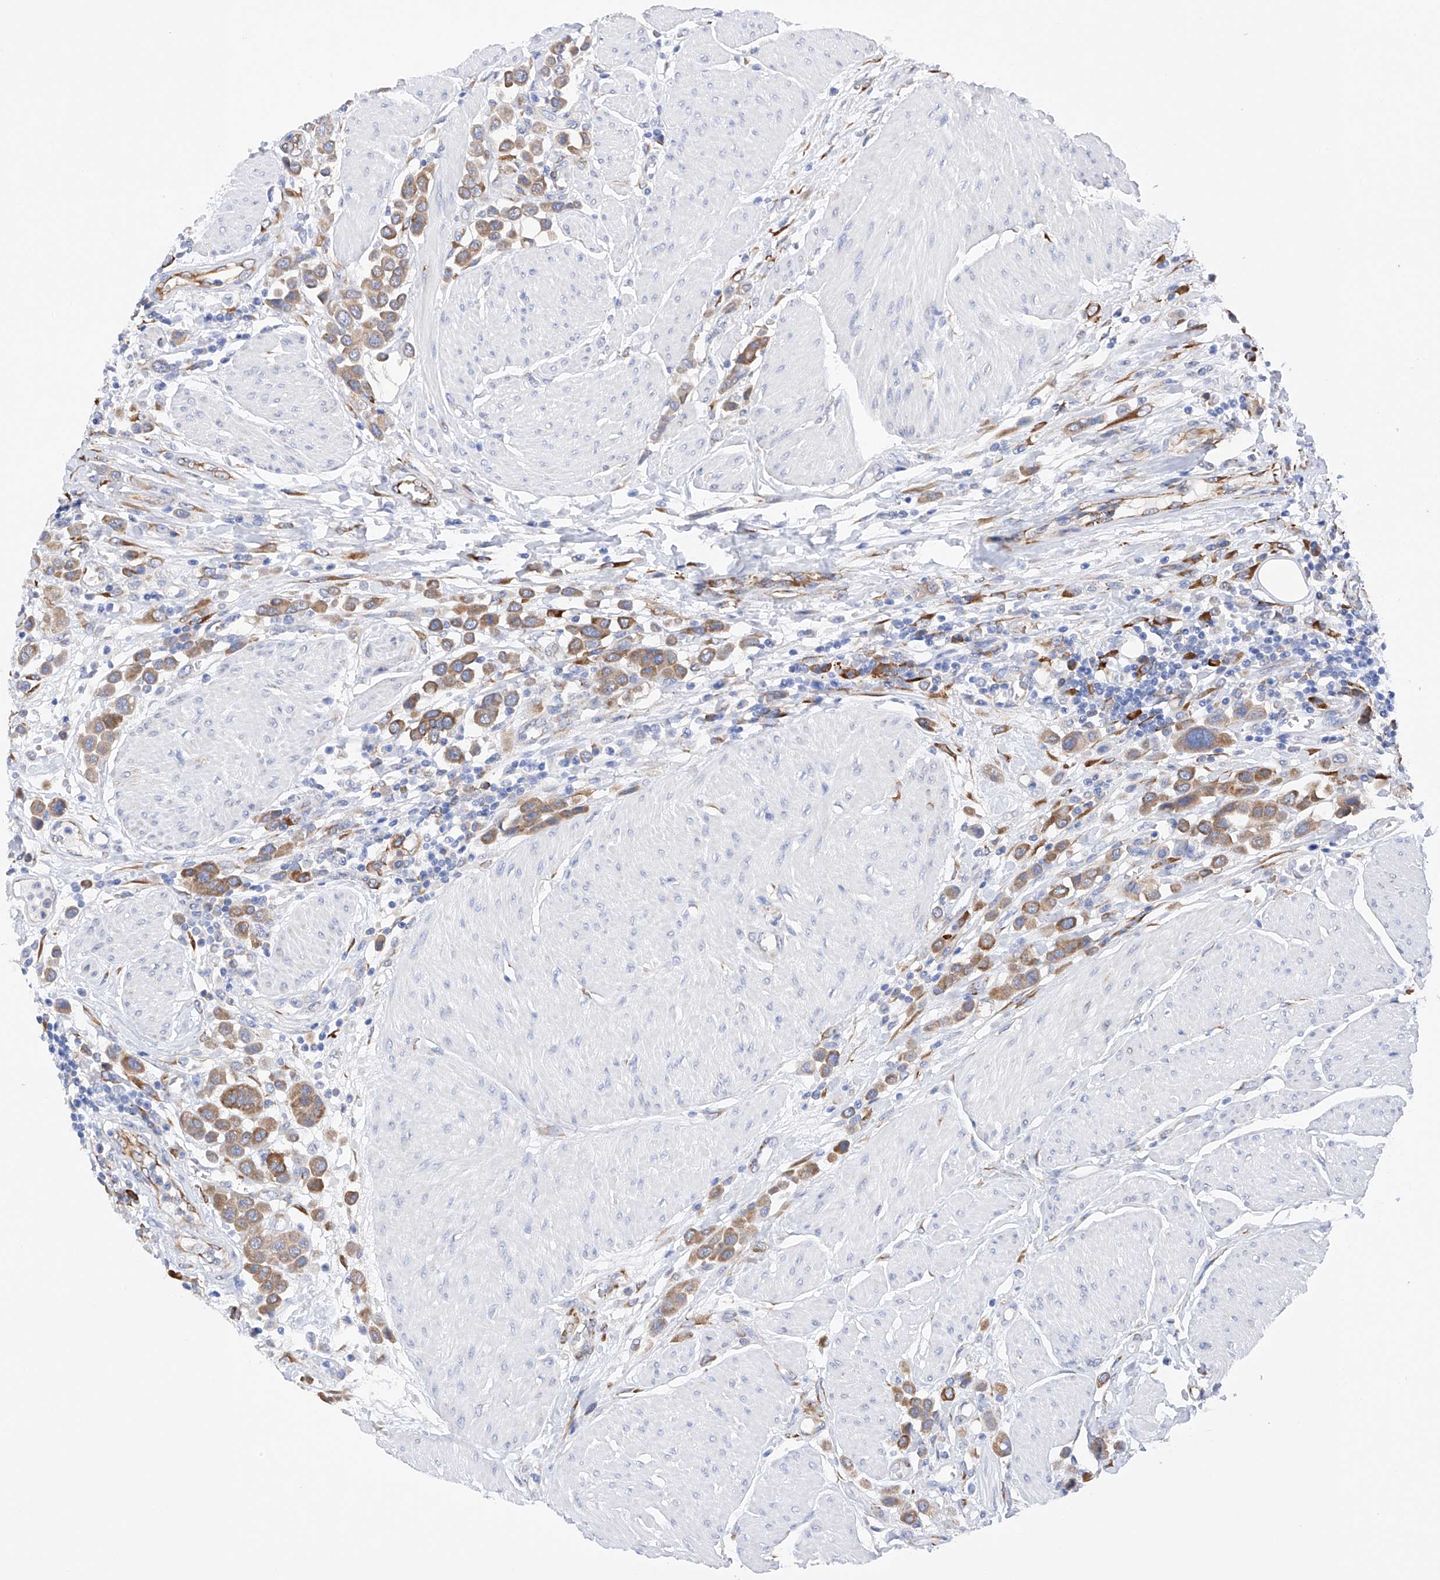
{"staining": {"intensity": "moderate", "quantity": ">75%", "location": "cytoplasmic/membranous"}, "tissue": "urothelial cancer", "cell_type": "Tumor cells", "image_type": "cancer", "snomed": [{"axis": "morphology", "description": "Urothelial carcinoma, High grade"}, {"axis": "topography", "description": "Urinary bladder"}], "caption": "High-magnification brightfield microscopy of high-grade urothelial carcinoma stained with DAB (brown) and counterstained with hematoxylin (blue). tumor cells exhibit moderate cytoplasmic/membranous expression is identified in approximately>75% of cells. (DAB IHC with brightfield microscopy, high magnification).", "gene": "PDIA5", "patient": {"sex": "male", "age": 50}}